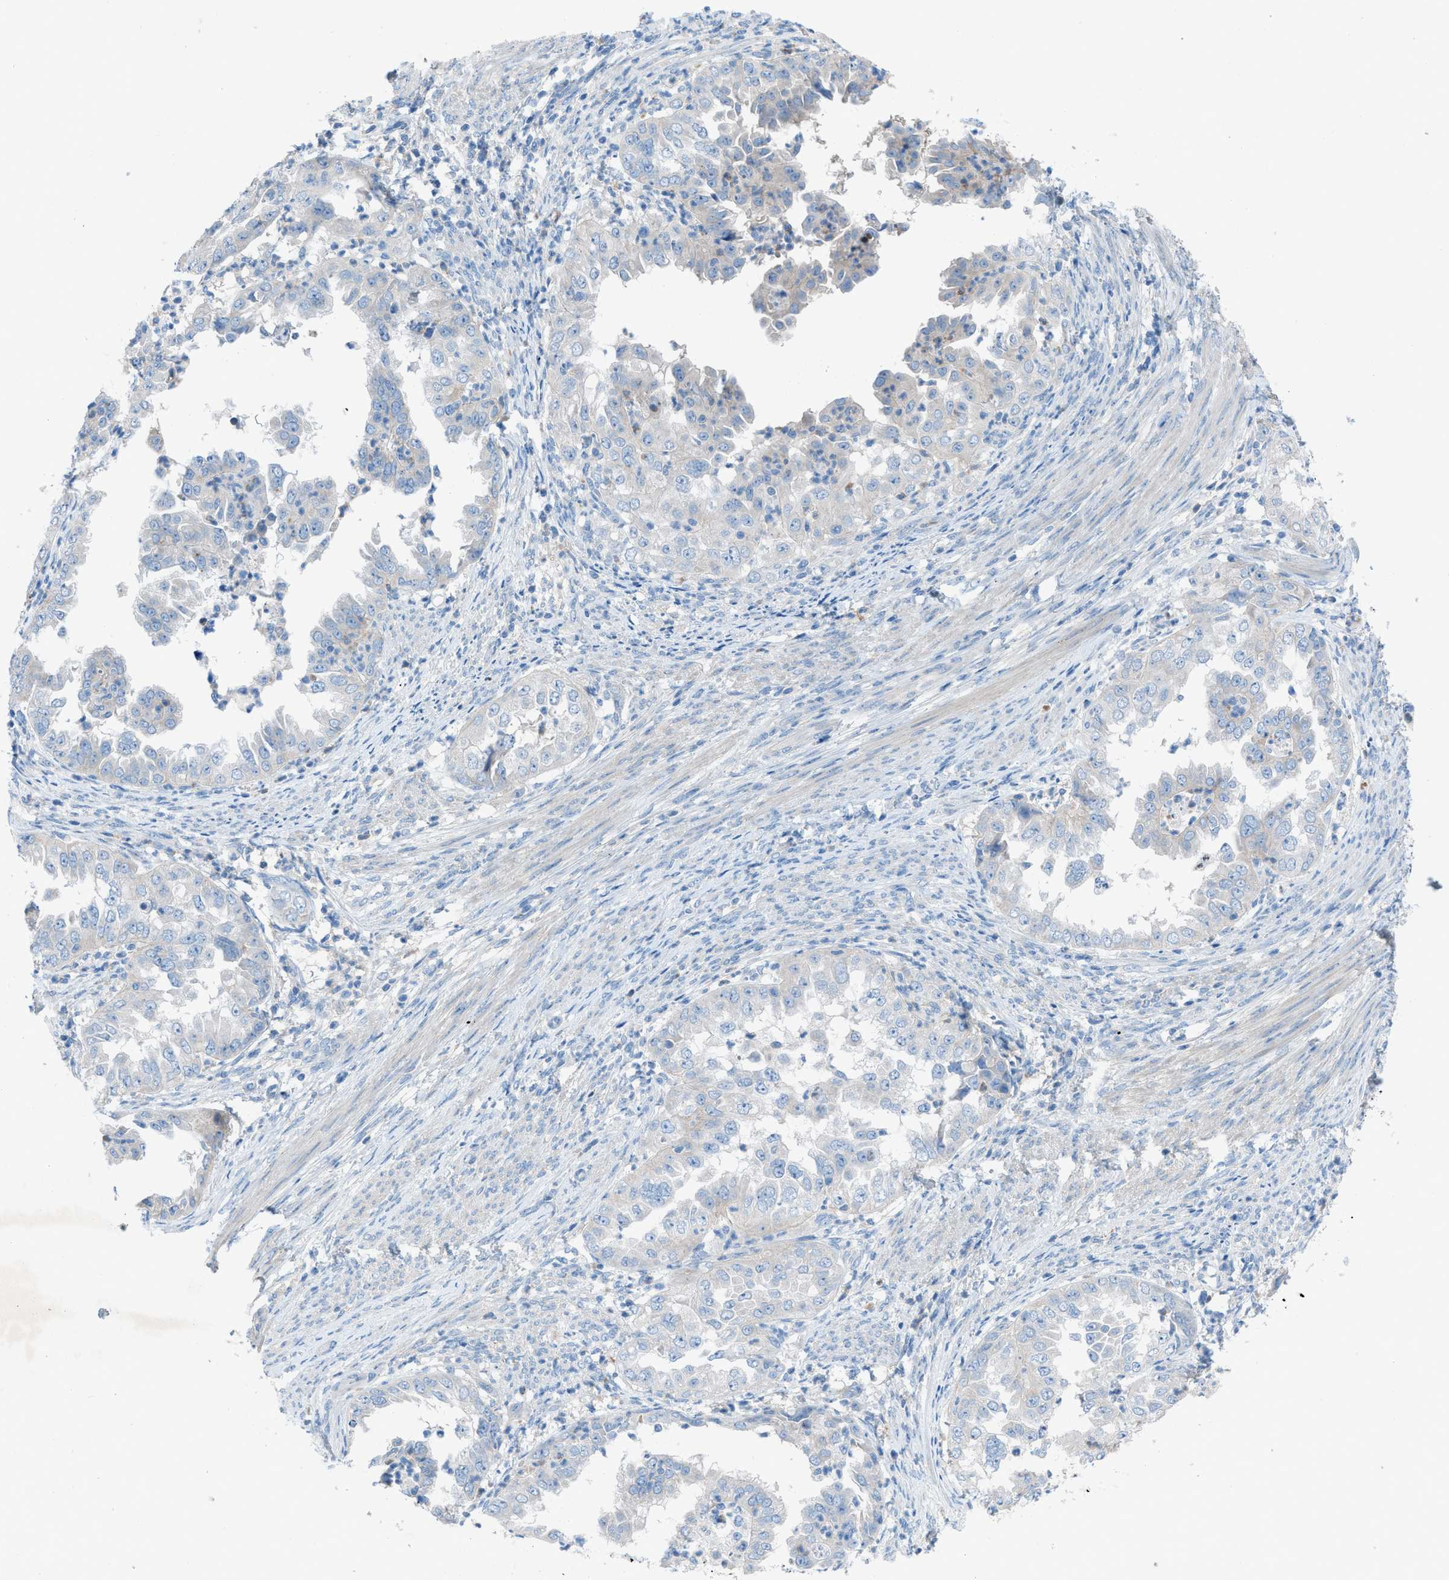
{"staining": {"intensity": "negative", "quantity": "none", "location": "none"}, "tissue": "endometrial cancer", "cell_type": "Tumor cells", "image_type": "cancer", "snomed": [{"axis": "morphology", "description": "Adenocarcinoma, NOS"}, {"axis": "topography", "description": "Endometrium"}], "caption": "DAB immunohistochemical staining of endometrial adenocarcinoma reveals no significant positivity in tumor cells.", "gene": "C5AR2", "patient": {"sex": "female", "age": 85}}